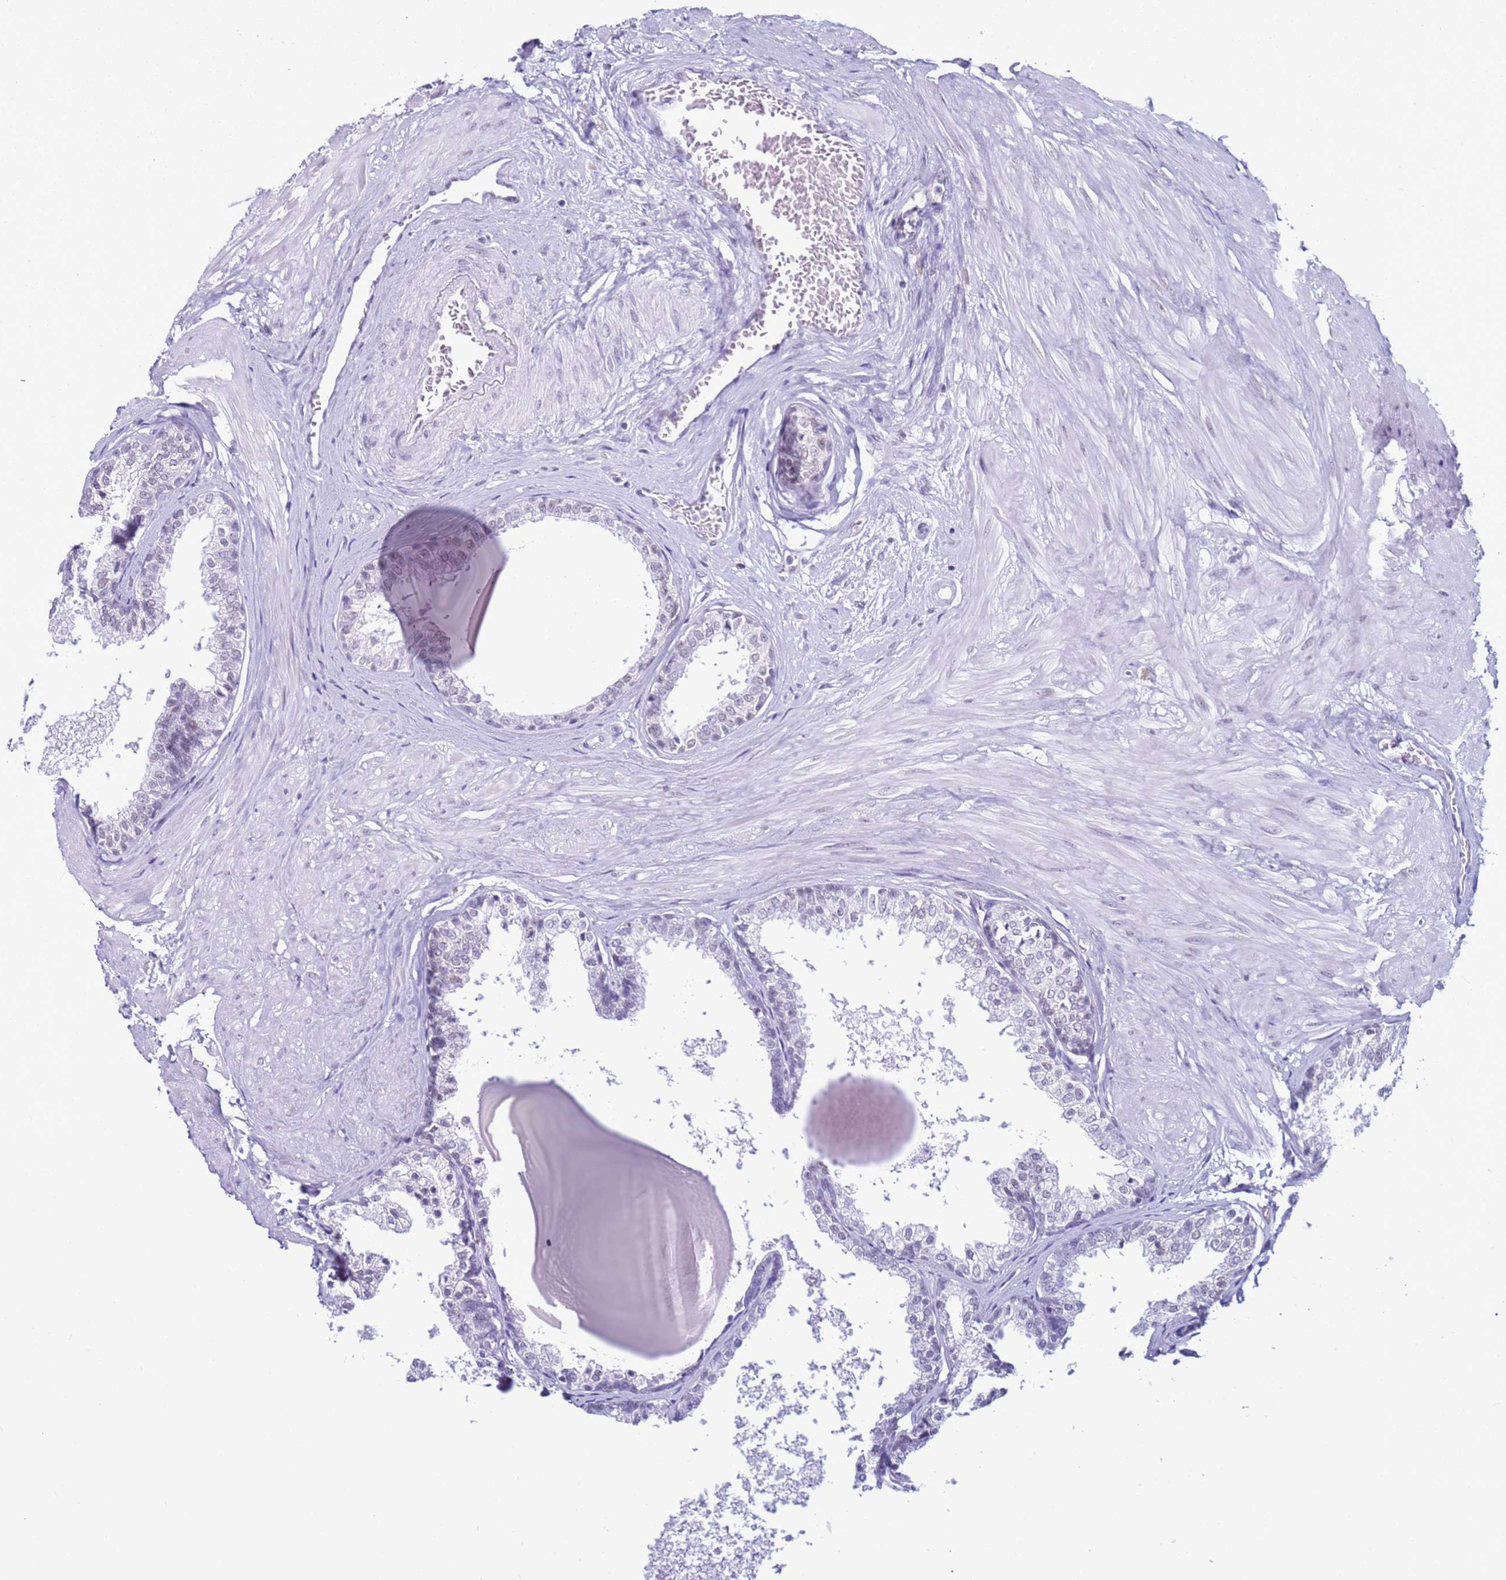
{"staining": {"intensity": "negative", "quantity": "none", "location": "none"}, "tissue": "prostate", "cell_type": "Glandular cells", "image_type": "normal", "snomed": [{"axis": "morphology", "description": "Normal tissue, NOS"}, {"axis": "topography", "description": "Prostate"}], "caption": "An immunohistochemistry (IHC) image of normal prostate is shown. There is no staining in glandular cells of prostate.", "gene": "DHX15", "patient": {"sex": "male", "age": 48}}